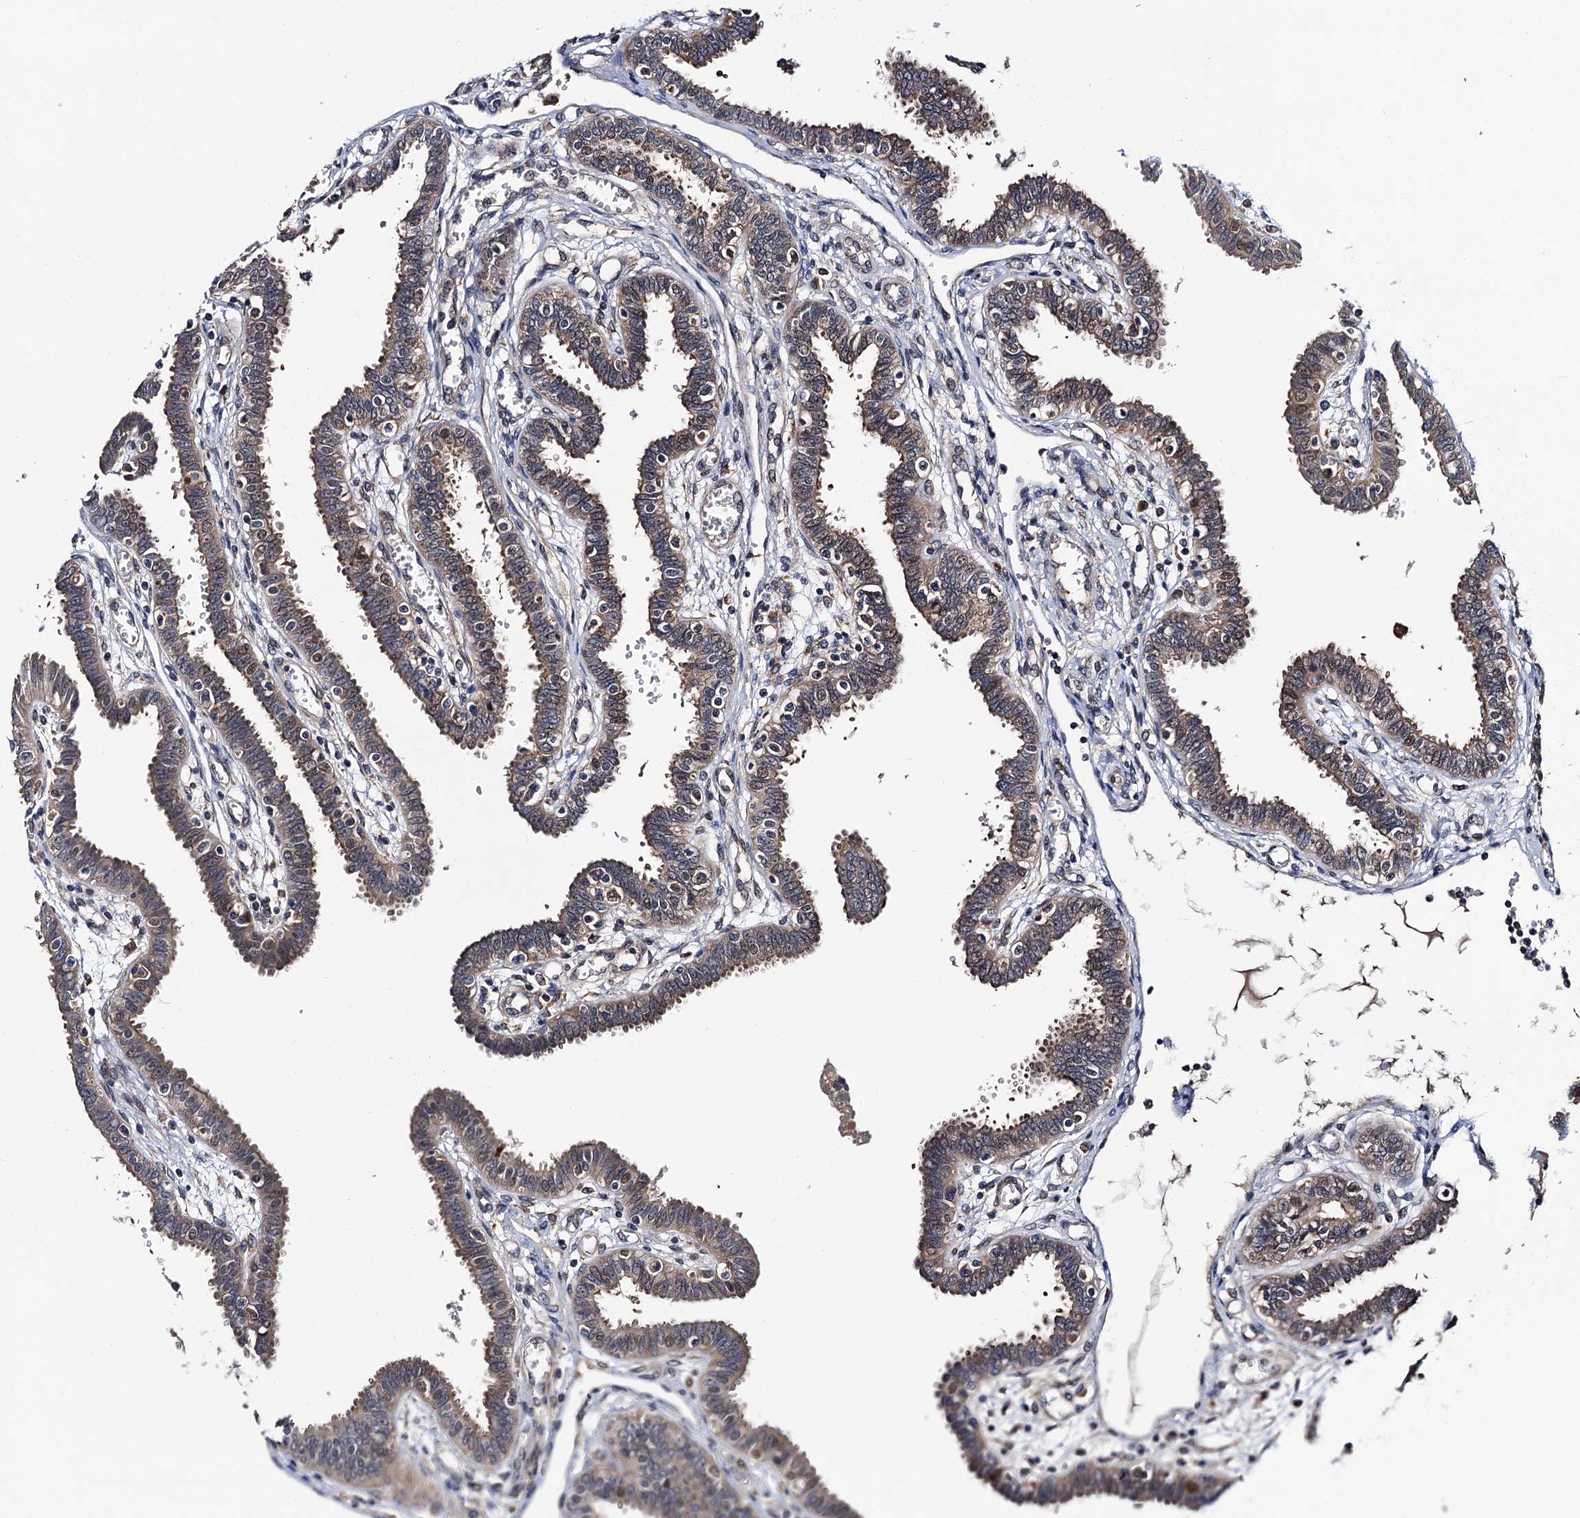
{"staining": {"intensity": "moderate", "quantity": ">75%", "location": "cytoplasmic/membranous,nuclear"}, "tissue": "fallopian tube", "cell_type": "Glandular cells", "image_type": "normal", "snomed": [{"axis": "morphology", "description": "Normal tissue, NOS"}, {"axis": "topography", "description": "Fallopian tube"}], "caption": "Moderate cytoplasmic/membranous,nuclear positivity is present in about >75% of glandular cells in unremarkable fallopian tube.", "gene": "VPS35", "patient": {"sex": "female", "age": 32}}